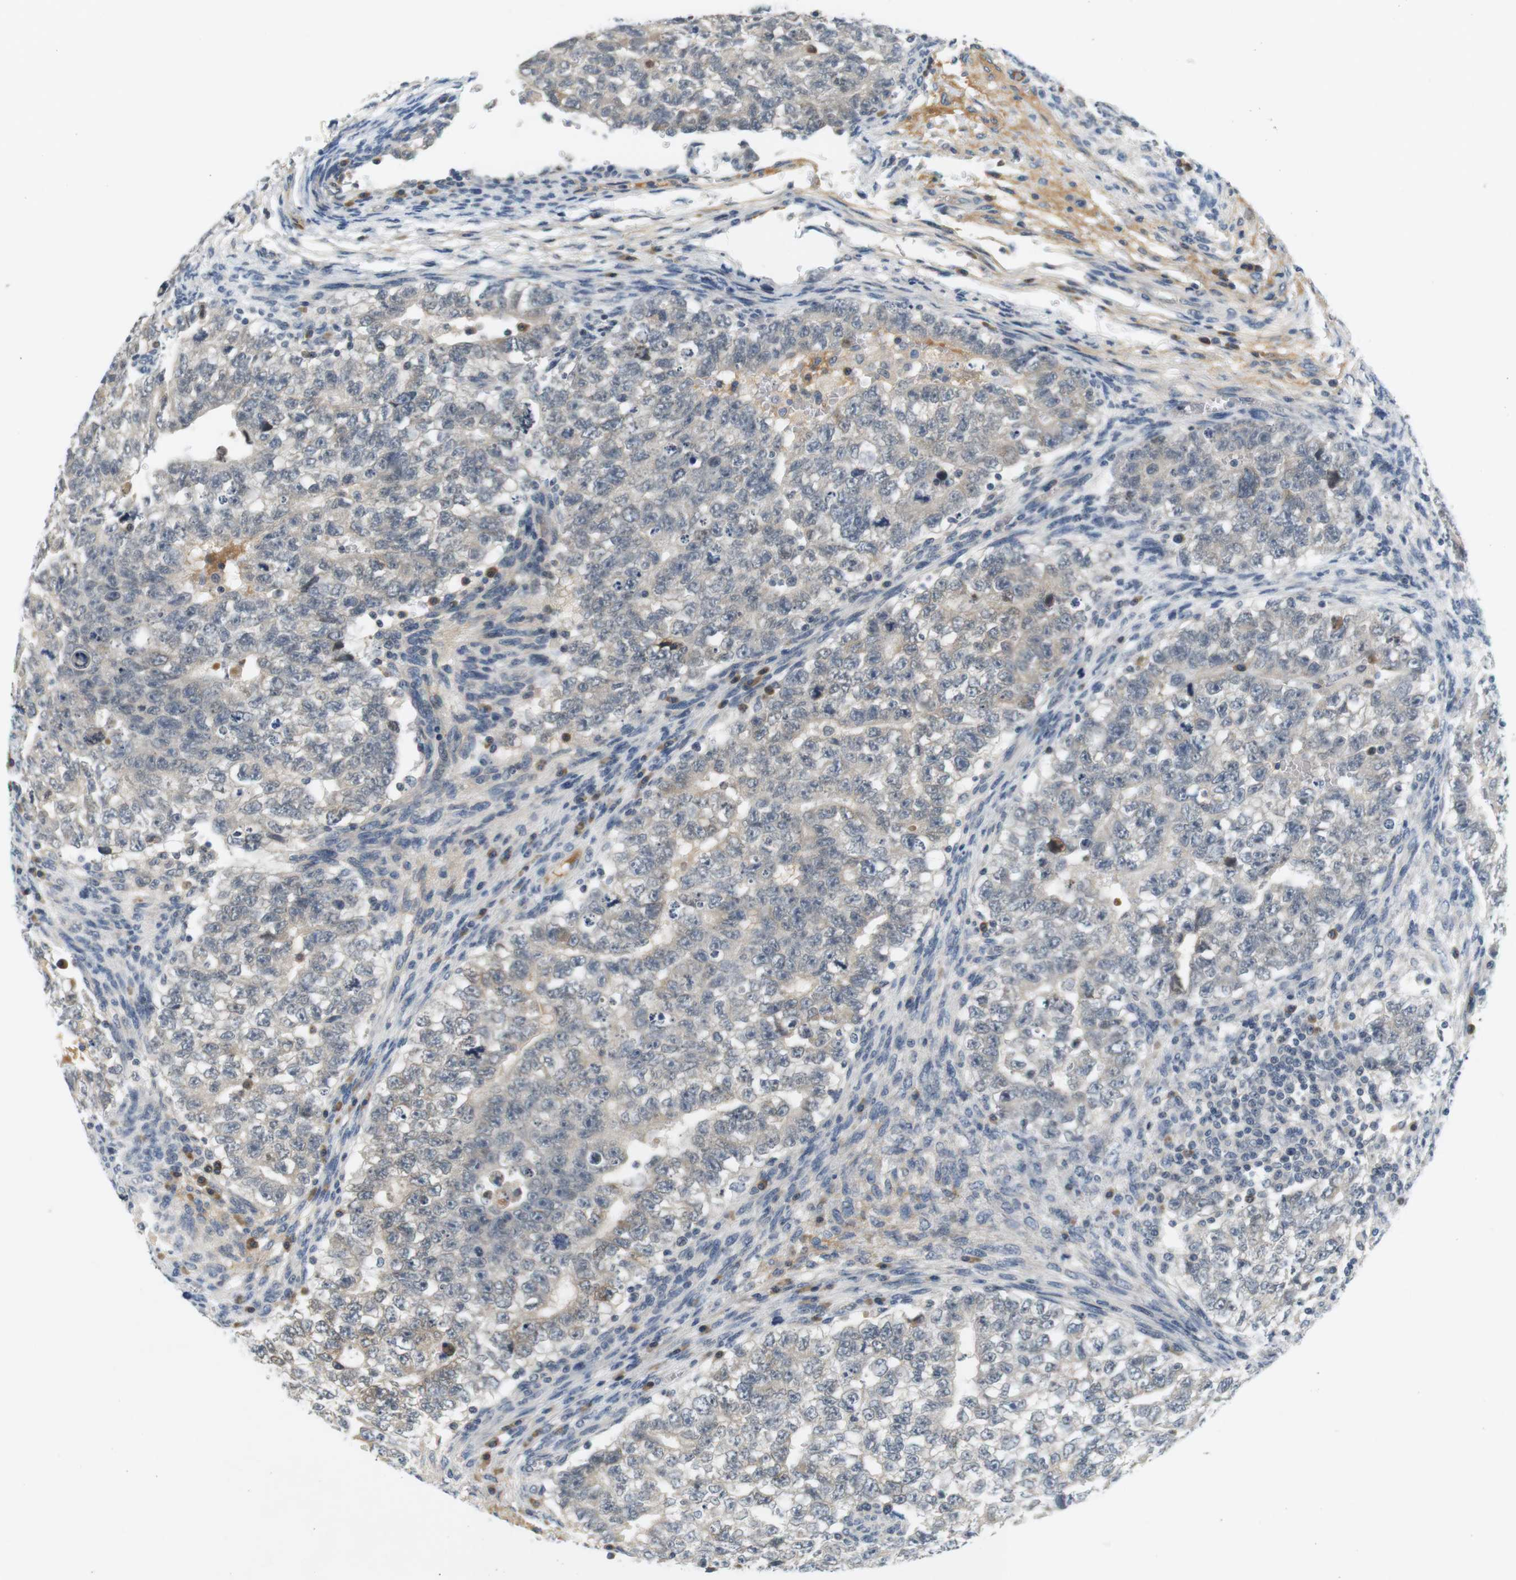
{"staining": {"intensity": "negative", "quantity": "none", "location": "none"}, "tissue": "testis cancer", "cell_type": "Tumor cells", "image_type": "cancer", "snomed": [{"axis": "morphology", "description": "Seminoma, NOS"}, {"axis": "morphology", "description": "Carcinoma, Embryonal, NOS"}, {"axis": "topography", "description": "Testis"}], "caption": "Protein analysis of seminoma (testis) demonstrates no significant positivity in tumor cells.", "gene": "WNT7A", "patient": {"sex": "male", "age": 38}}